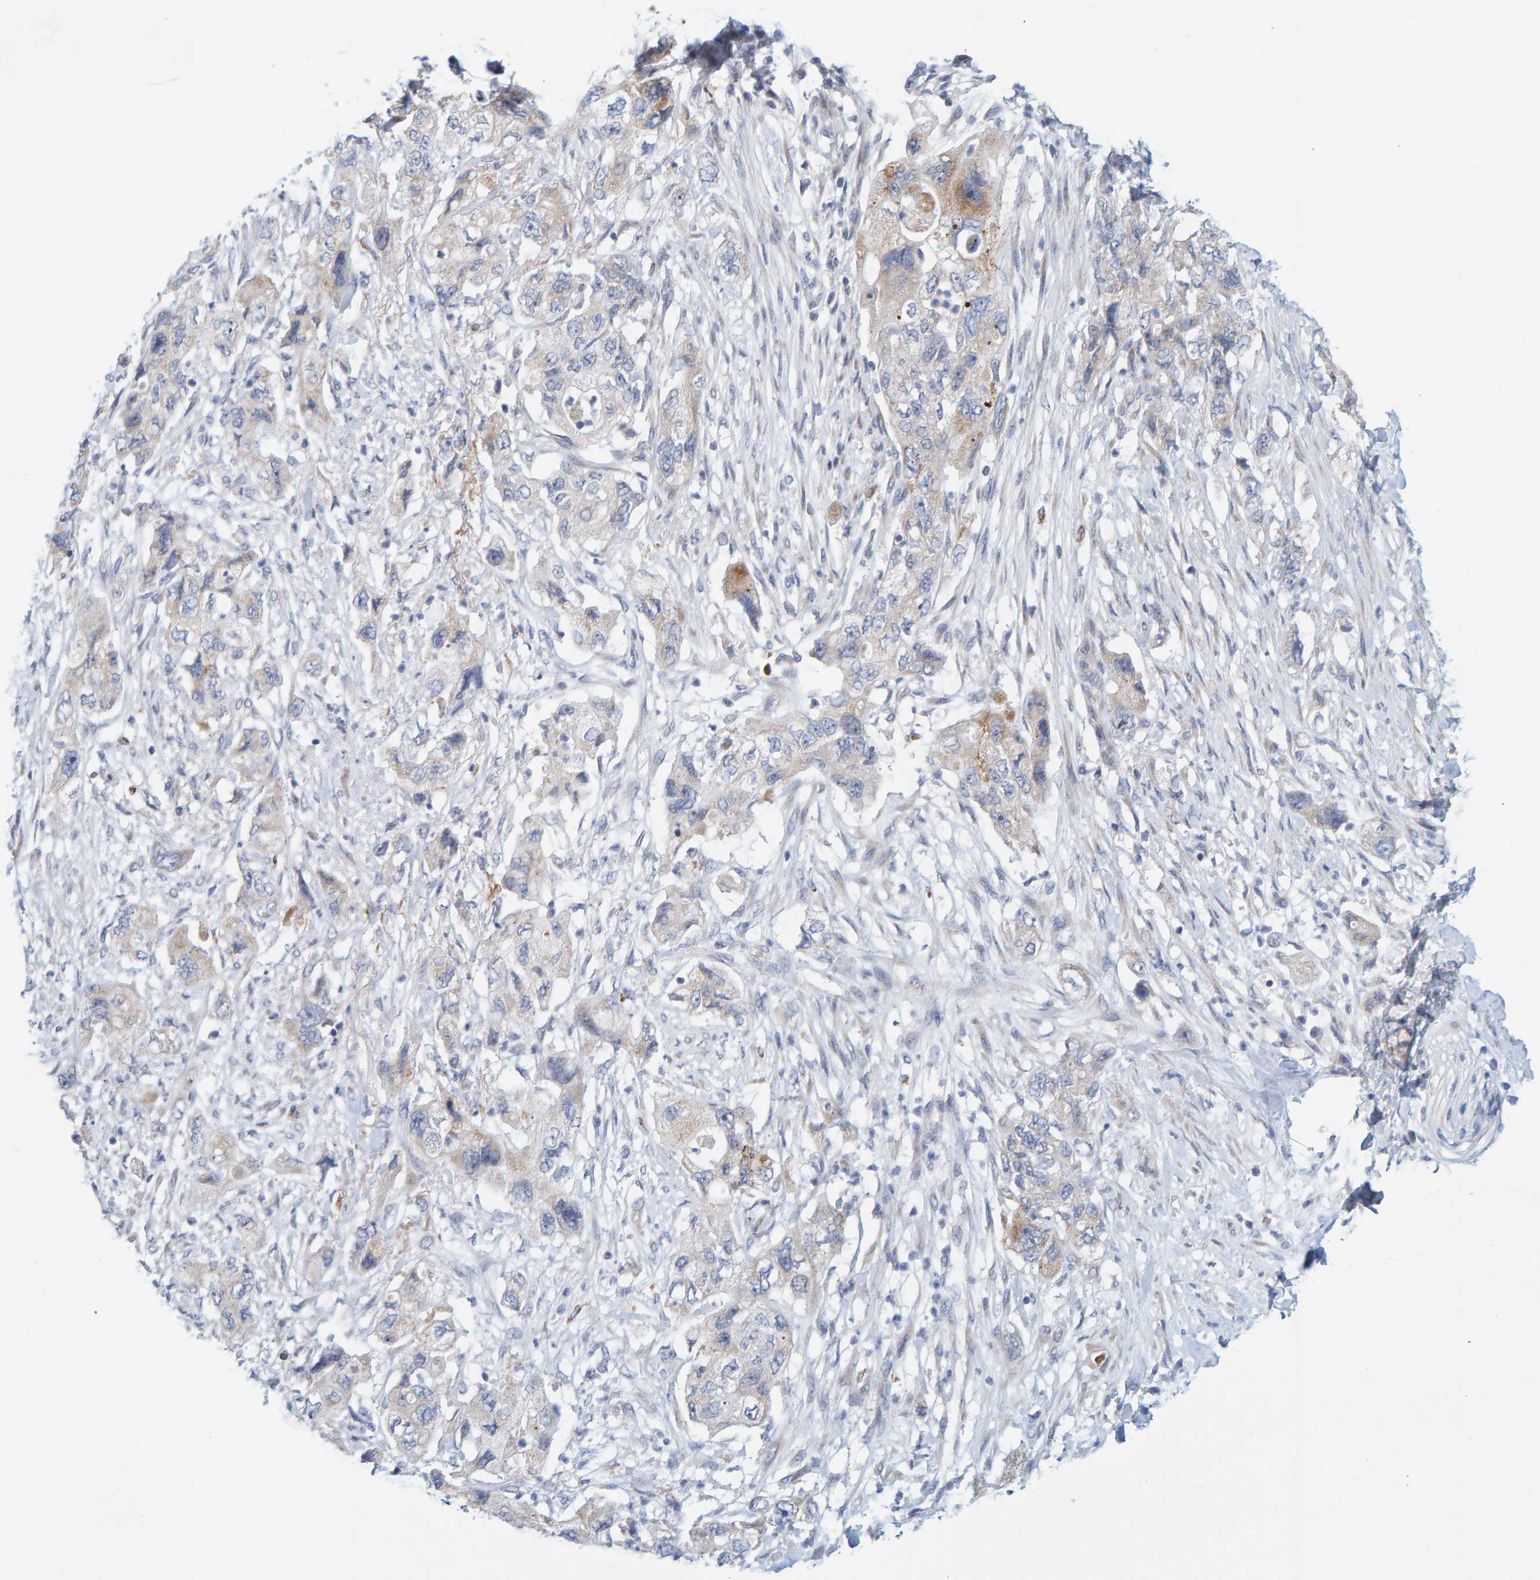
{"staining": {"intensity": "weak", "quantity": "<25%", "location": "cytoplasmic/membranous"}, "tissue": "pancreatic cancer", "cell_type": "Tumor cells", "image_type": "cancer", "snomed": [{"axis": "morphology", "description": "Adenocarcinoma, NOS"}, {"axis": "topography", "description": "Pancreas"}], "caption": "Immunohistochemistry of human pancreatic cancer (adenocarcinoma) exhibits no expression in tumor cells.", "gene": "ZC3H3", "patient": {"sex": "female", "age": 73}}